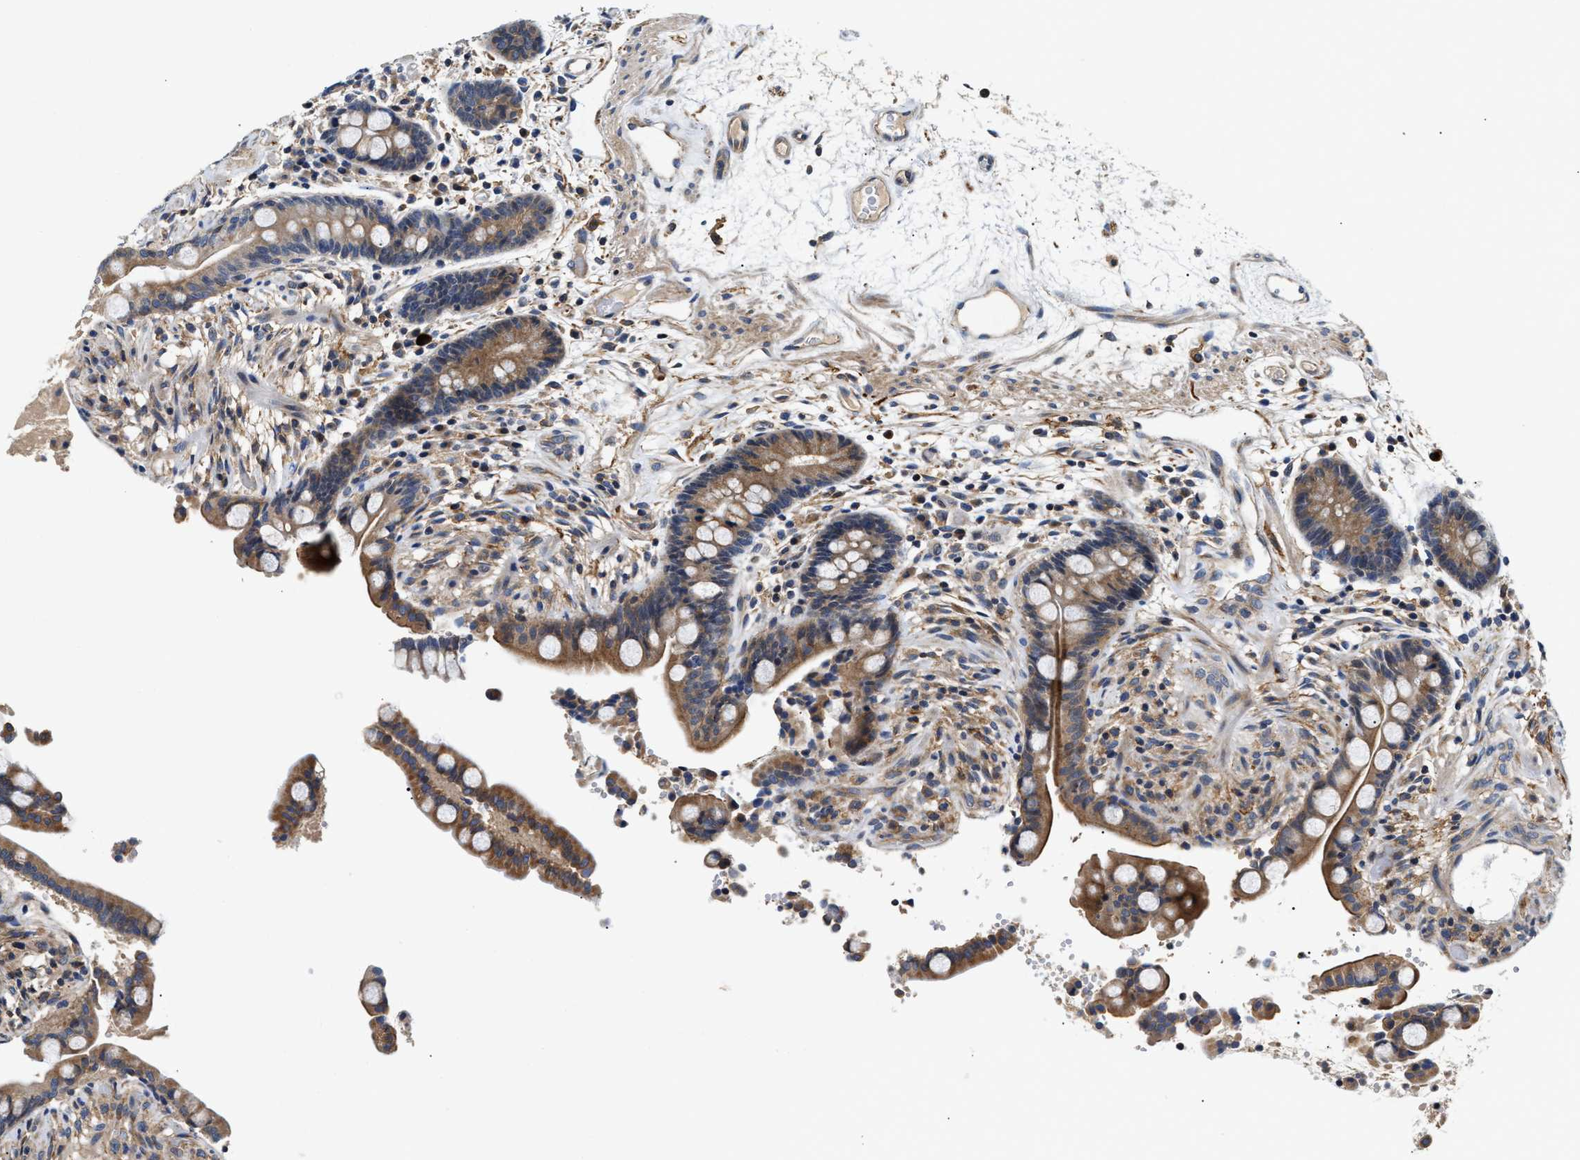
{"staining": {"intensity": "weak", "quantity": ">75%", "location": "cytoplasmic/membranous"}, "tissue": "colon", "cell_type": "Endothelial cells", "image_type": "normal", "snomed": [{"axis": "morphology", "description": "Normal tissue, NOS"}, {"axis": "topography", "description": "Colon"}], "caption": "DAB immunohistochemical staining of normal colon reveals weak cytoplasmic/membranous protein staining in approximately >75% of endothelial cells.", "gene": "TEX2", "patient": {"sex": "male", "age": 73}}